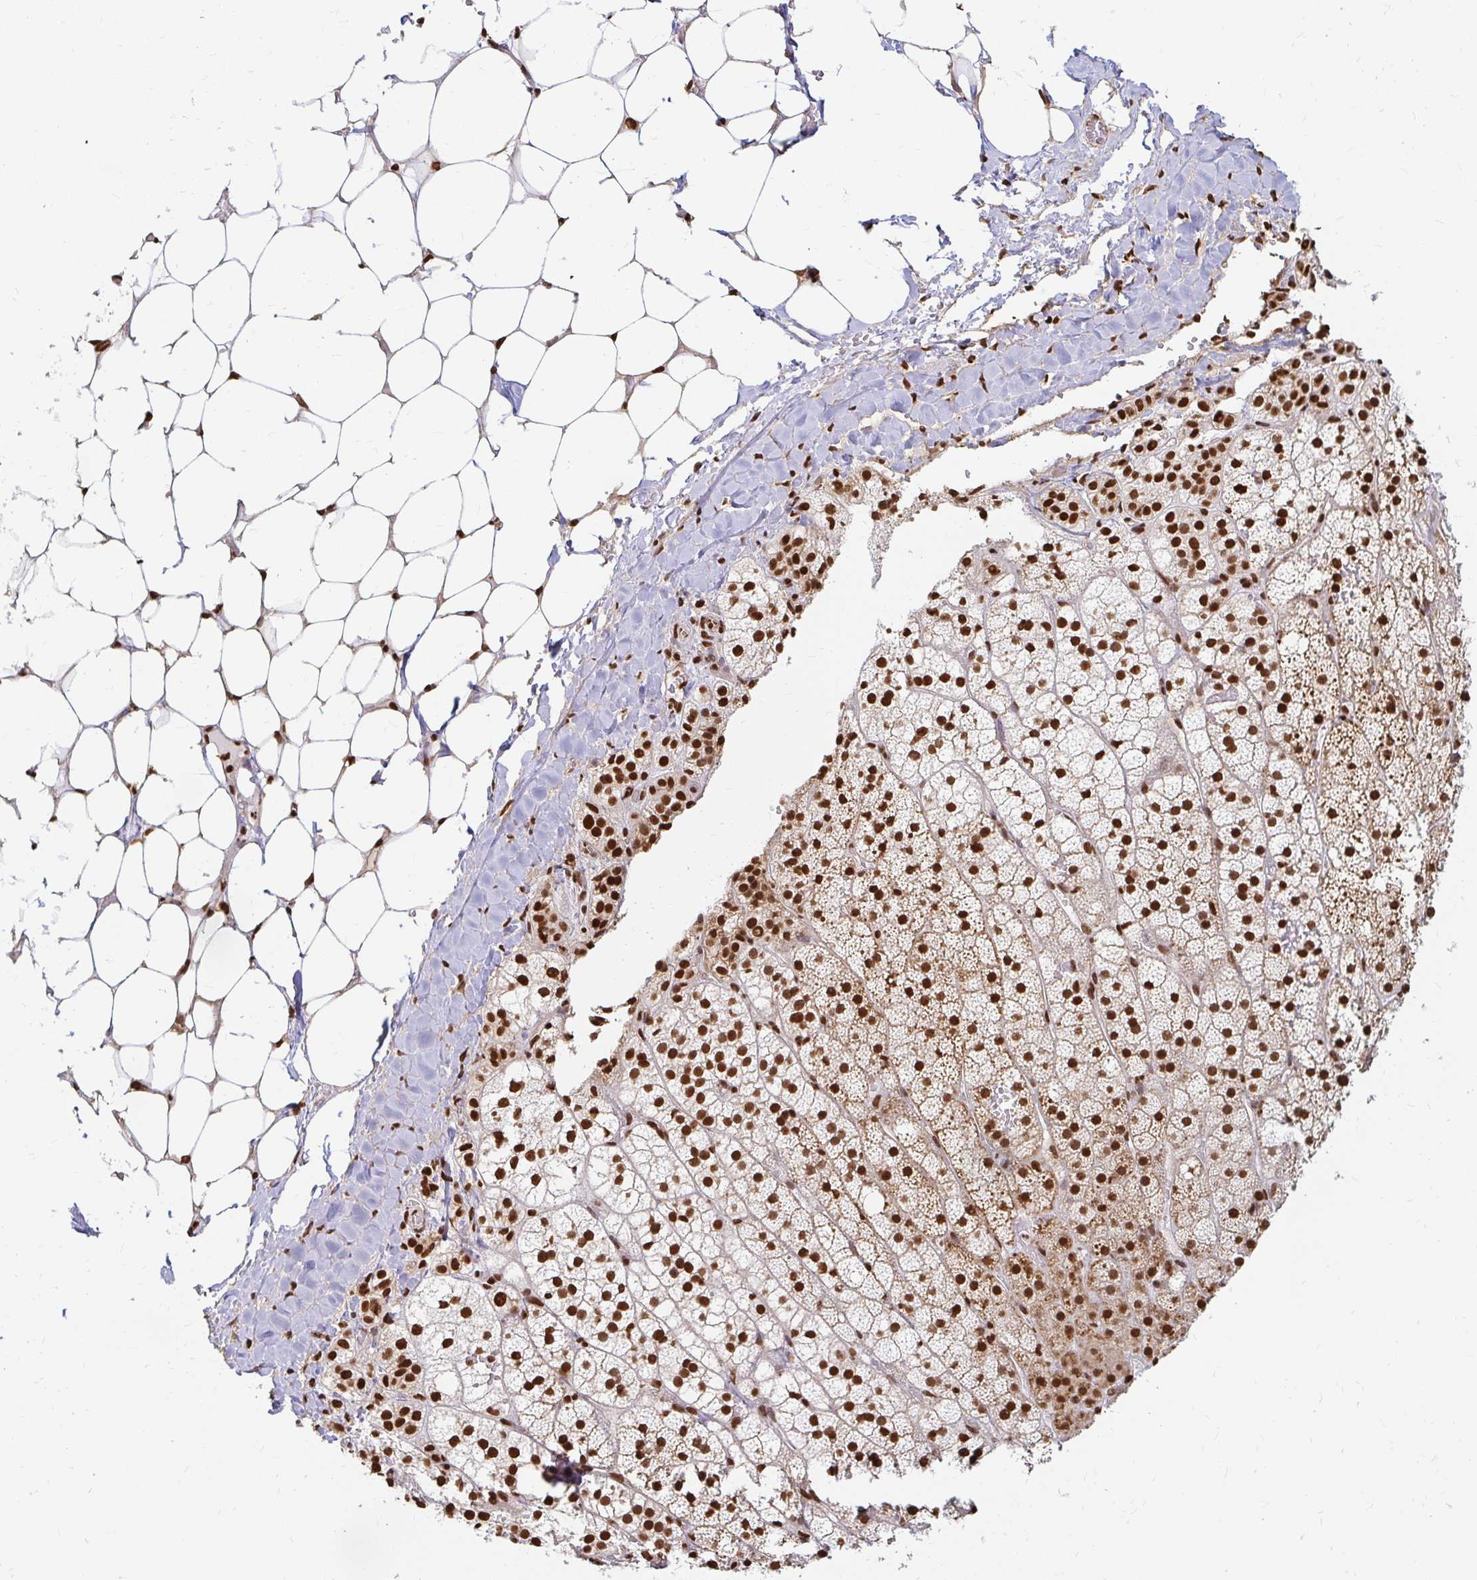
{"staining": {"intensity": "strong", "quantity": ">75%", "location": "nuclear"}, "tissue": "adrenal gland", "cell_type": "Glandular cells", "image_type": "normal", "snomed": [{"axis": "morphology", "description": "Normal tissue, NOS"}, {"axis": "topography", "description": "Adrenal gland"}], "caption": "About >75% of glandular cells in benign adrenal gland show strong nuclear protein positivity as visualized by brown immunohistochemical staining.", "gene": "HNRNPU", "patient": {"sex": "male", "age": 53}}